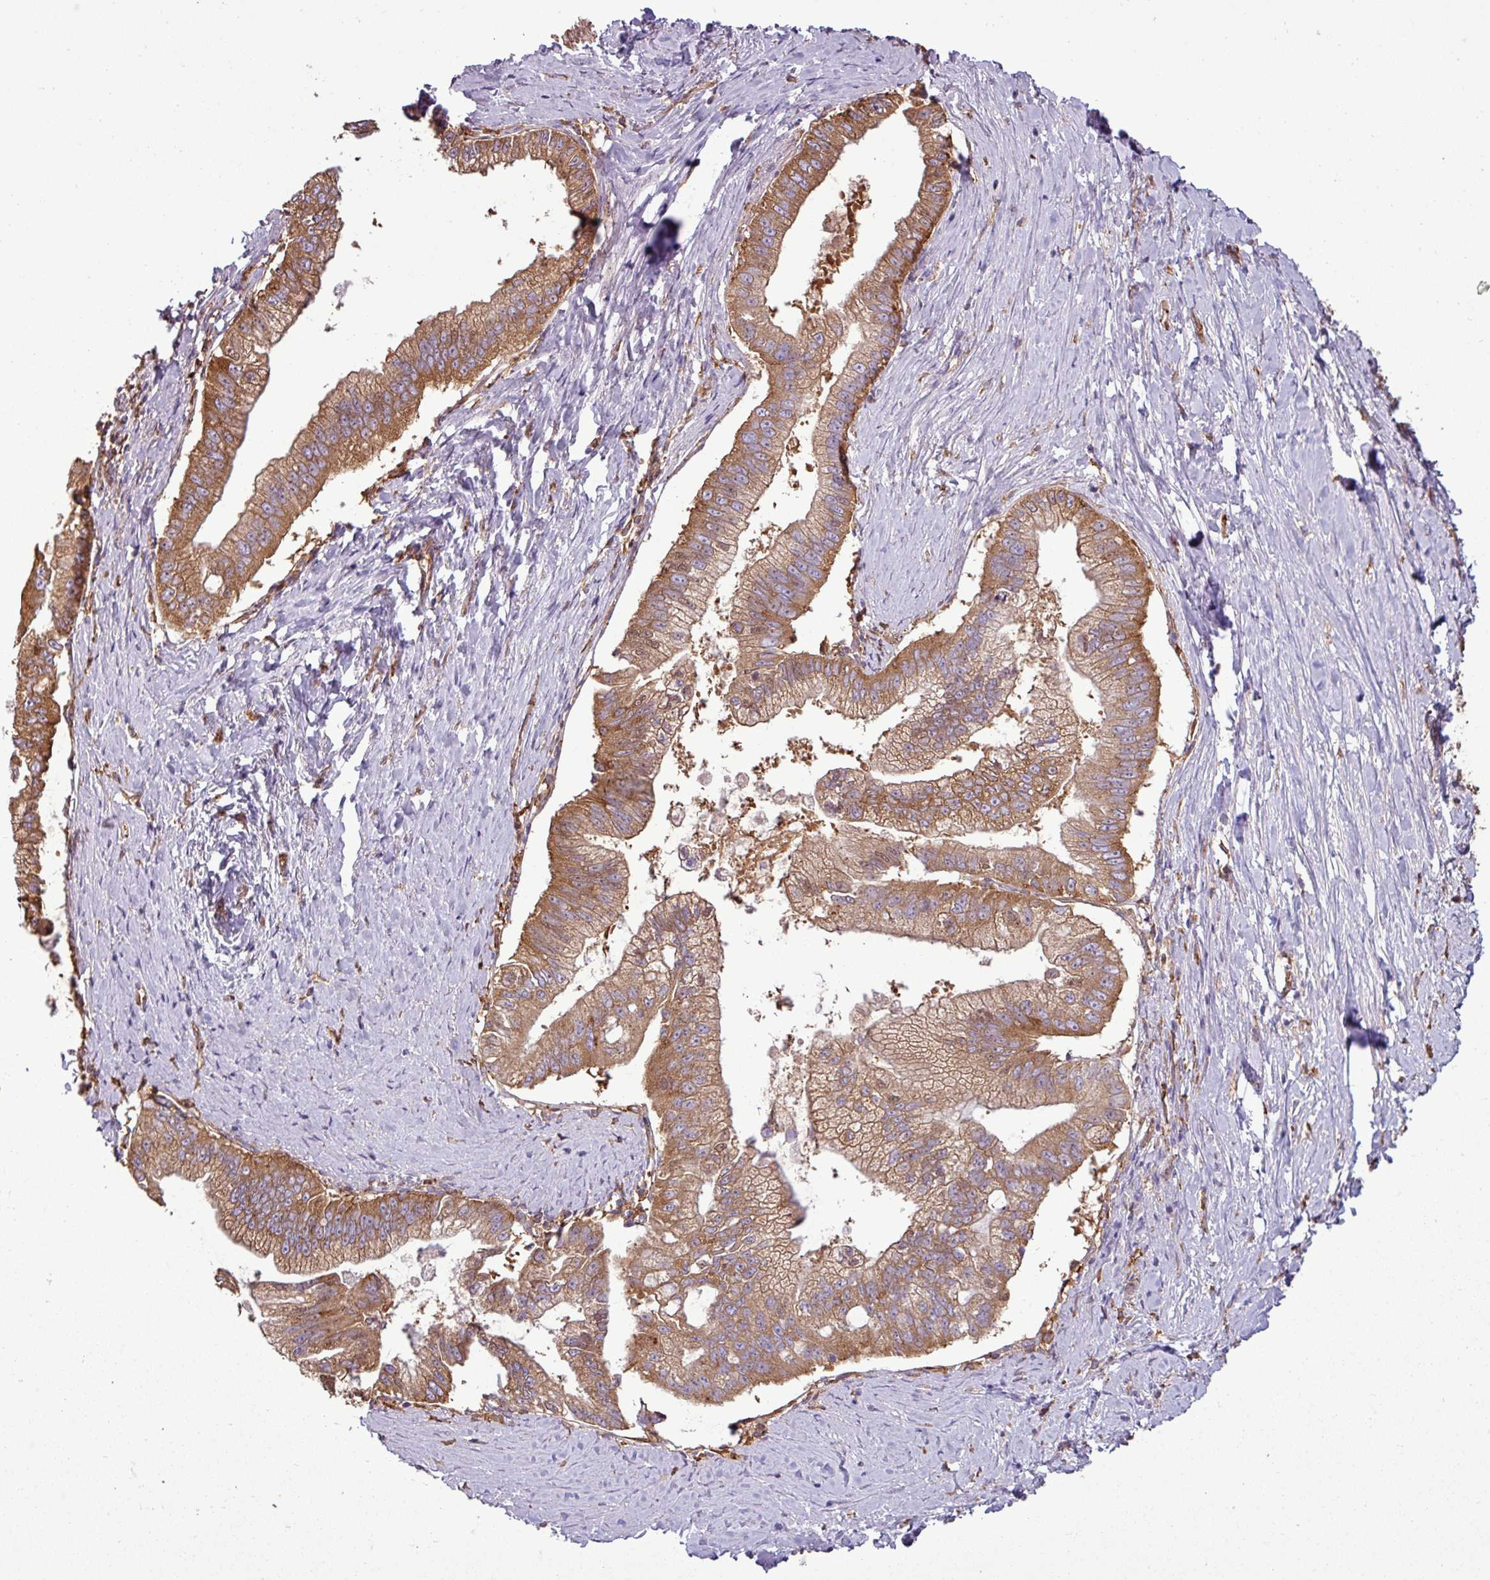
{"staining": {"intensity": "moderate", "quantity": ">75%", "location": "cytoplasmic/membranous"}, "tissue": "pancreatic cancer", "cell_type": "Tumor cells", "image_type": "cancer", "snomed": [{"axis": "morphology", "description": "Adenocarcinoma, NOS"}, {"axis": "topography", "description": "Pancreas"}], "caption": "The photomicrograph shows staining of pancreatic cancer (adenocarcinoma), revealing moderate cytoplasmic/membranous protein expression (brown color) within tumor cells. The protein is stained brown, and the nuclei are stained in blue (DAB IHC with brightfield microscopy, high magnification).", "gene": "PACSIN2", "patient": {"sex": "male", "age": 70}}